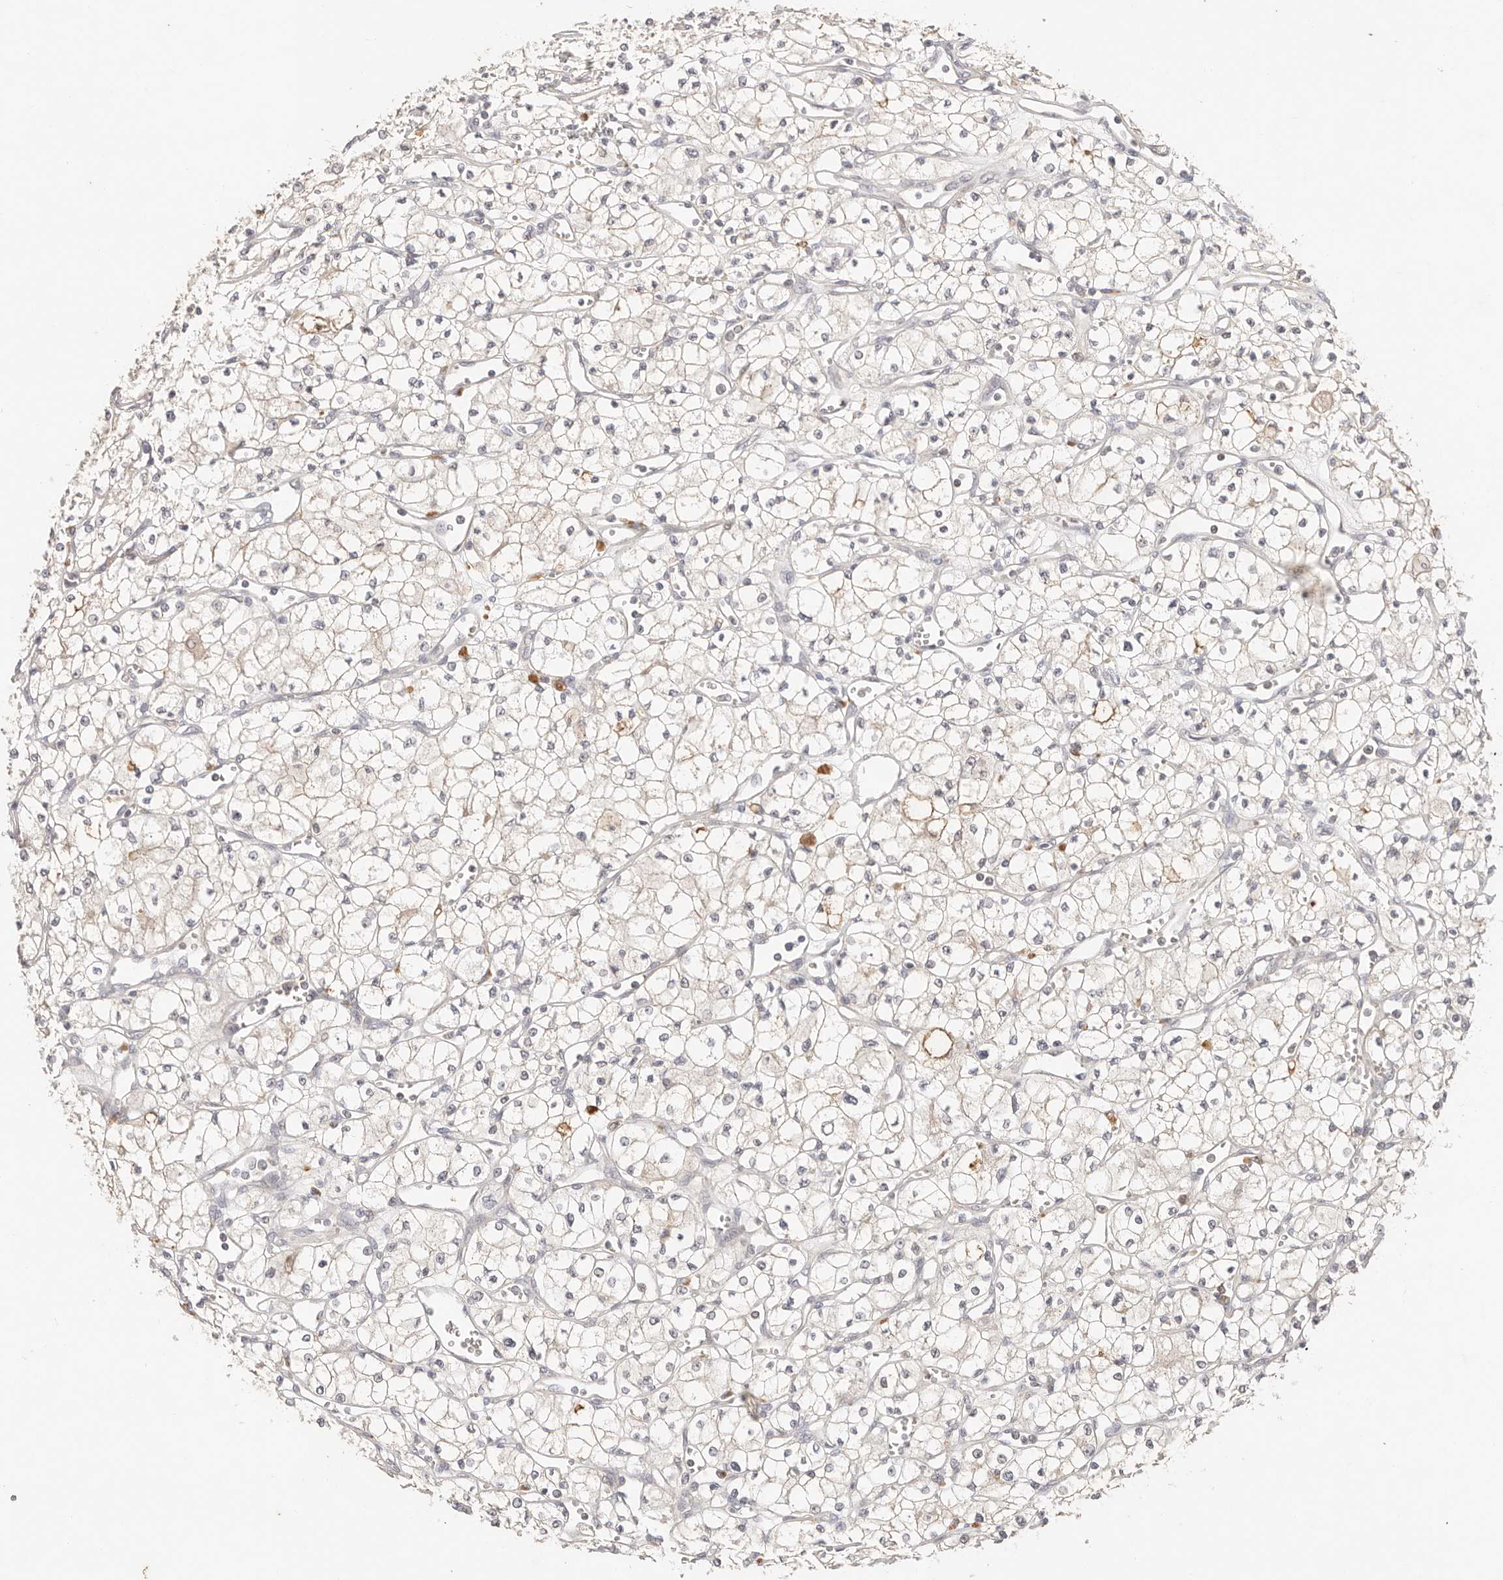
{"staining": {"intensity": "negative", "quantity": "none", "location": "none"}, "tissue": "renal cancer", "cell_type": "Tumor cells", "image_type": "cancer", "snomed": [{"axis": "morphology", "description": "Adenocarcinoma, NOS"}, {"axis": "topography", "description": "Kidney"}], "caption": "Tumor cells show no significant protein positivity in renal adenocarcinoma.", "gene": "CXADR", "patient": {"sex": "male", "age": 59}}